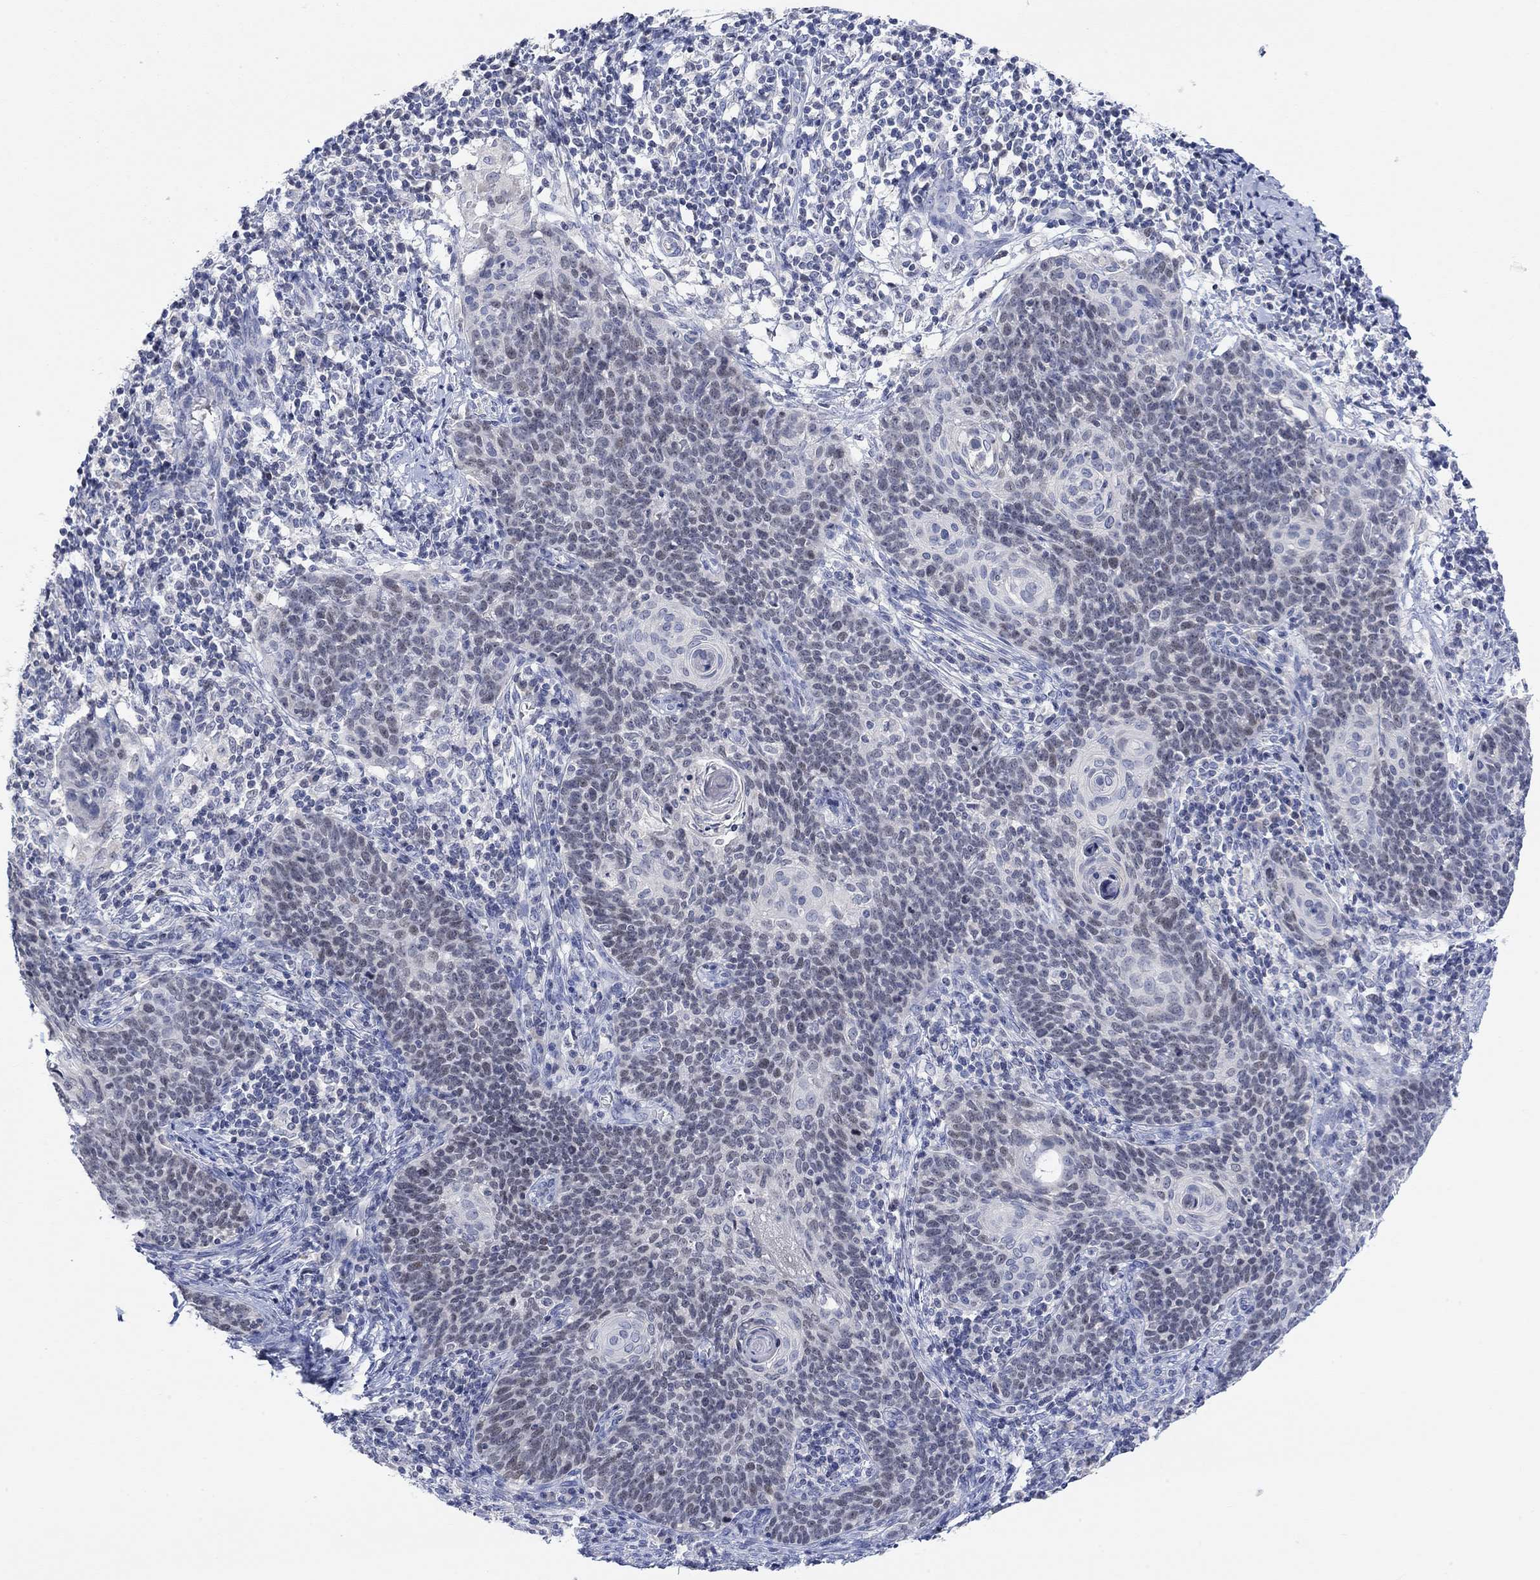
{"staining": {"intensity": "negative", "quantity": "none", "location": "none"}, "tissue": "cervical cancer", "cell_type": "Tumor cells", "image_type": "cancer", "snomed": [{"axis": "morphology", "description": "Squamous cell carcinoma, NOS"}, {"axis": "topography", "description": "Cervix"}], "caption": "Protein analysis of cervical cancer (squamous cell carcinoma) displays no significant staining in tumor cells.", "gene": "ATP6V1E2", "patient": {"sex": "female", "age": 39}}